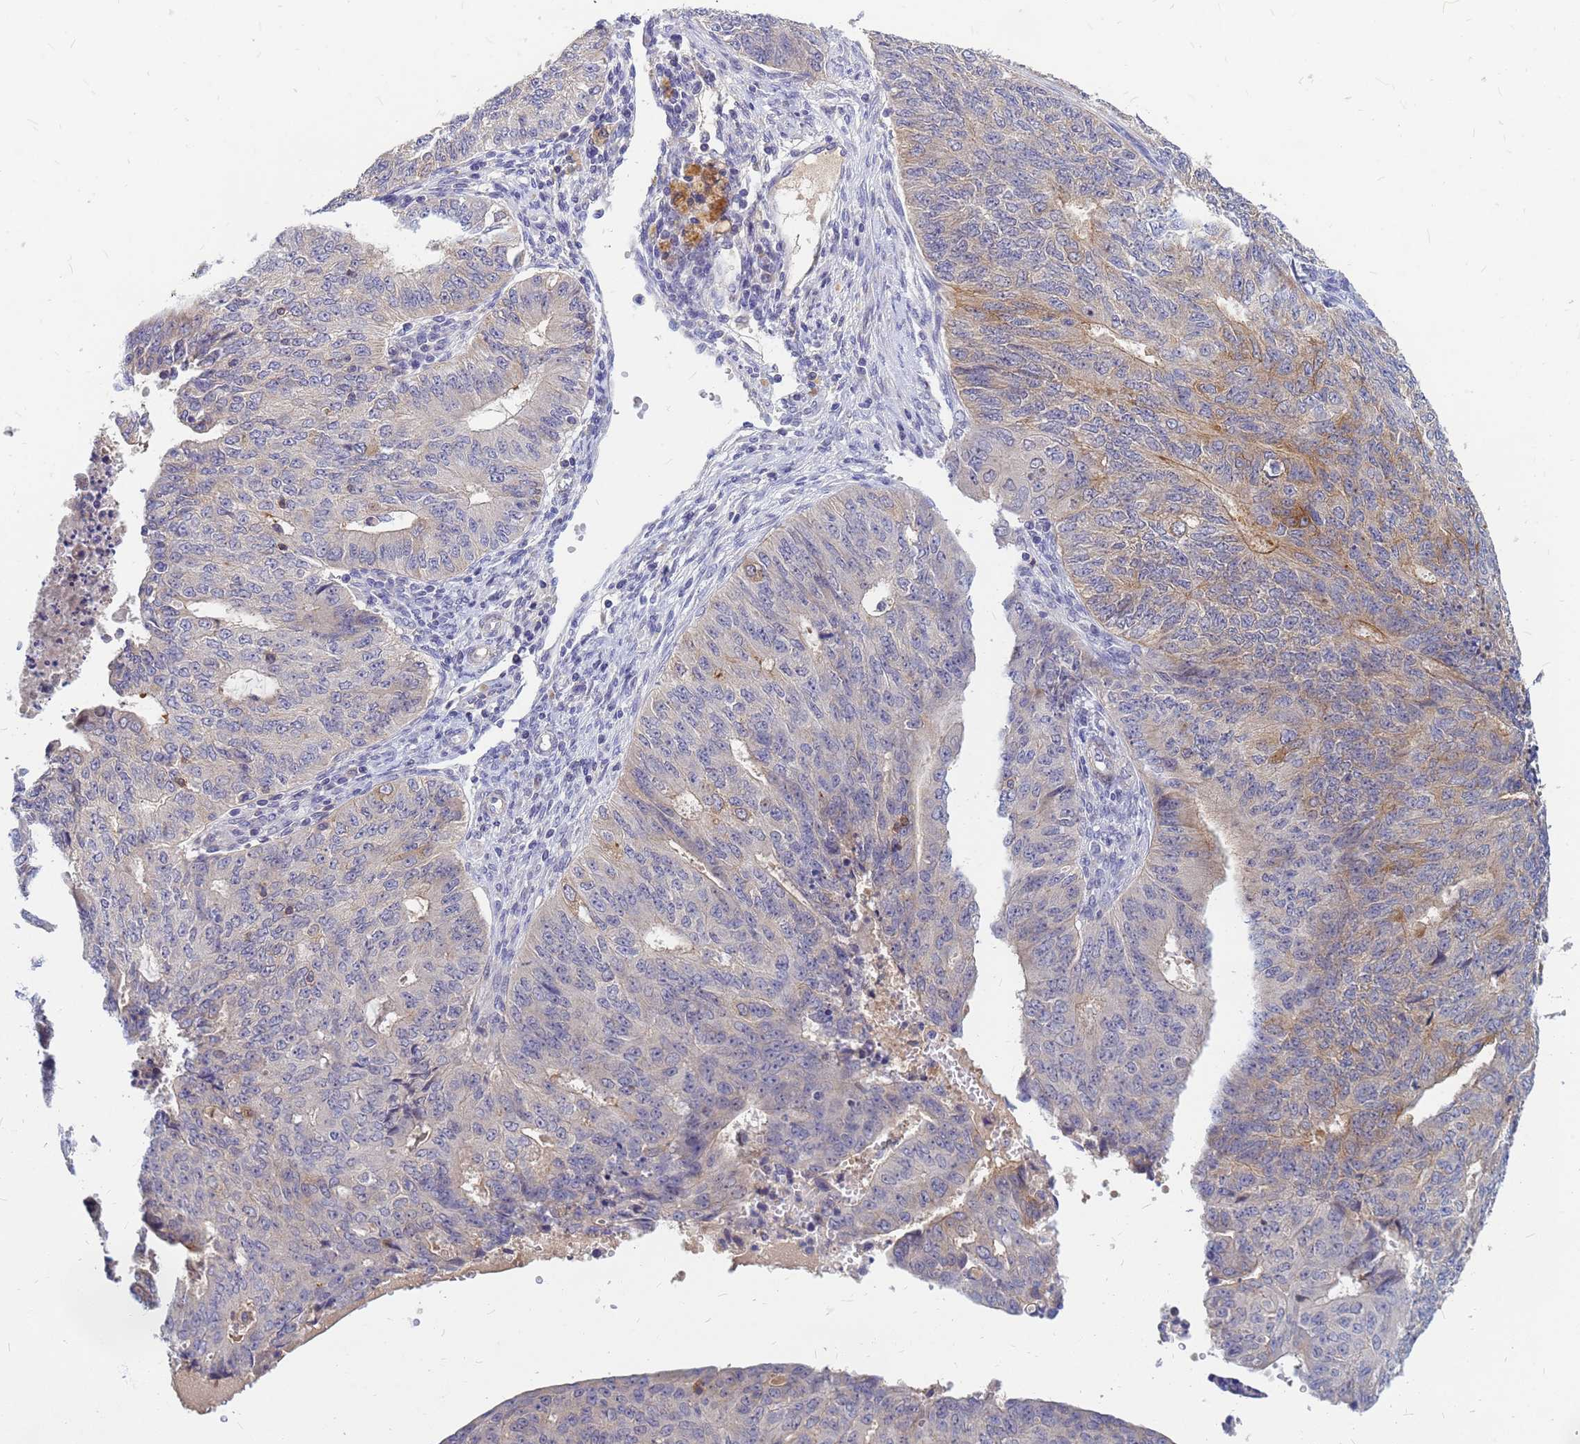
{"staining": {"intensity": "moderate", "quantity": "<25%", "location": "cytoplasmic/membranous"}, "tissue": "endometrial cancer", "cell_type": "Tumor cells", "image_type": "cancer", "snomed": [{"axis": "morphology", "description": "Adenocarcinoma, NOS"}, {"axis": "topography", "description": "Endometrium"}], "caption": "The micrograph displays a brown stain indicating the presence of a protein in the cytoplasmic/membranous of tumor cells in endometrial cancer (adenocarcinoma).", "gene": "SRGAP3", "patient": {"sex": "female", "age": 32}}